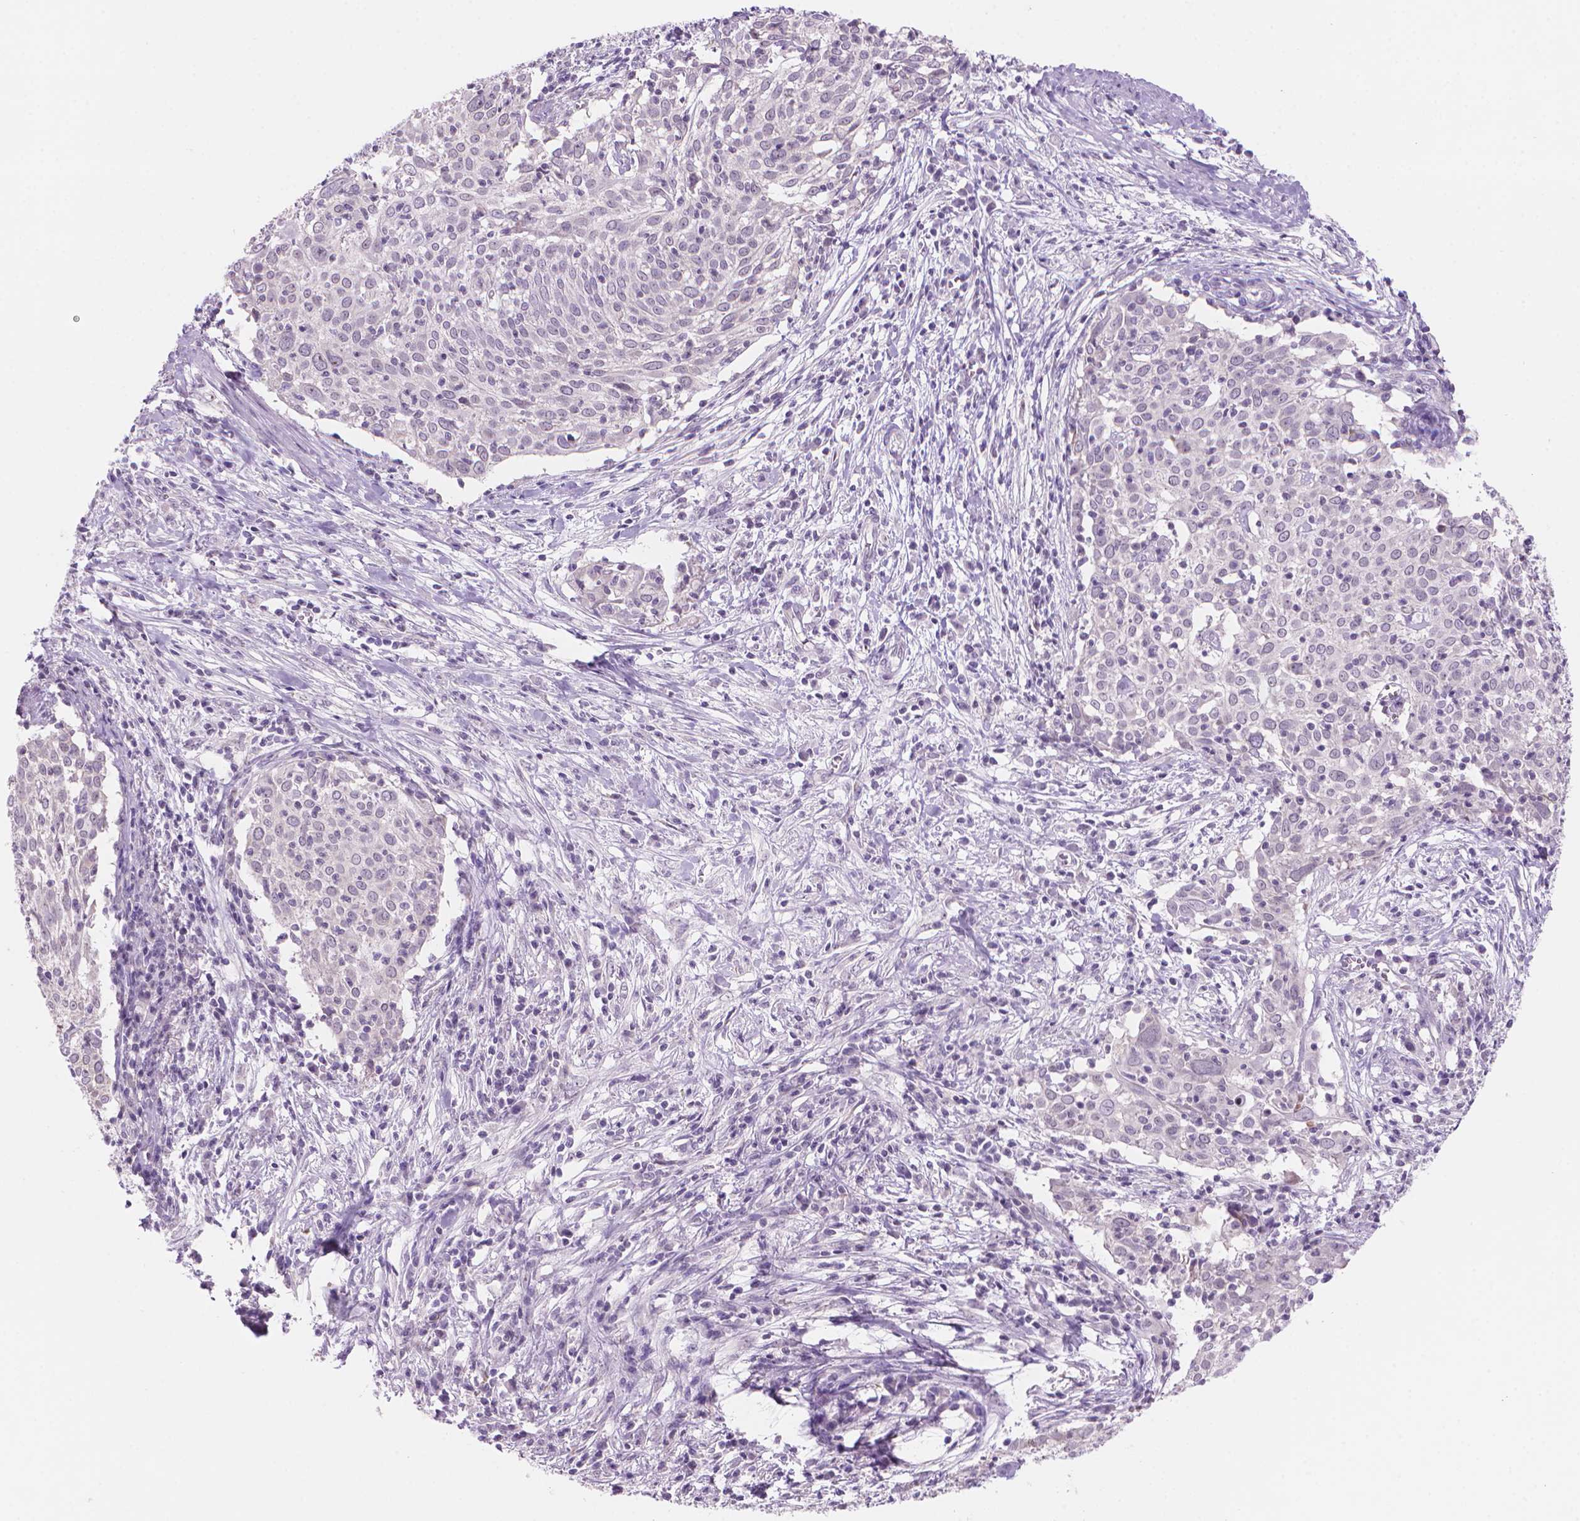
{"staining": {"intensity": "negative", "quantity": "none", "location": "none"}, "tissue": "cervical cancer", "cell_type": "Tumor cells", "image_type": "cancer", "snomed": [{"axis": "morphology", "description": "Squamous cell carcinoma, NOS"}, {"axis": "topography", "description": "Cervix"}], "caption": "Cervical squamous cell carcinoma was stained to show a protein in brown. There is no significant positivity in tumor cells.", "gene": "ENSG00000187186", "patient": {"sex": "female", "age": 39}}